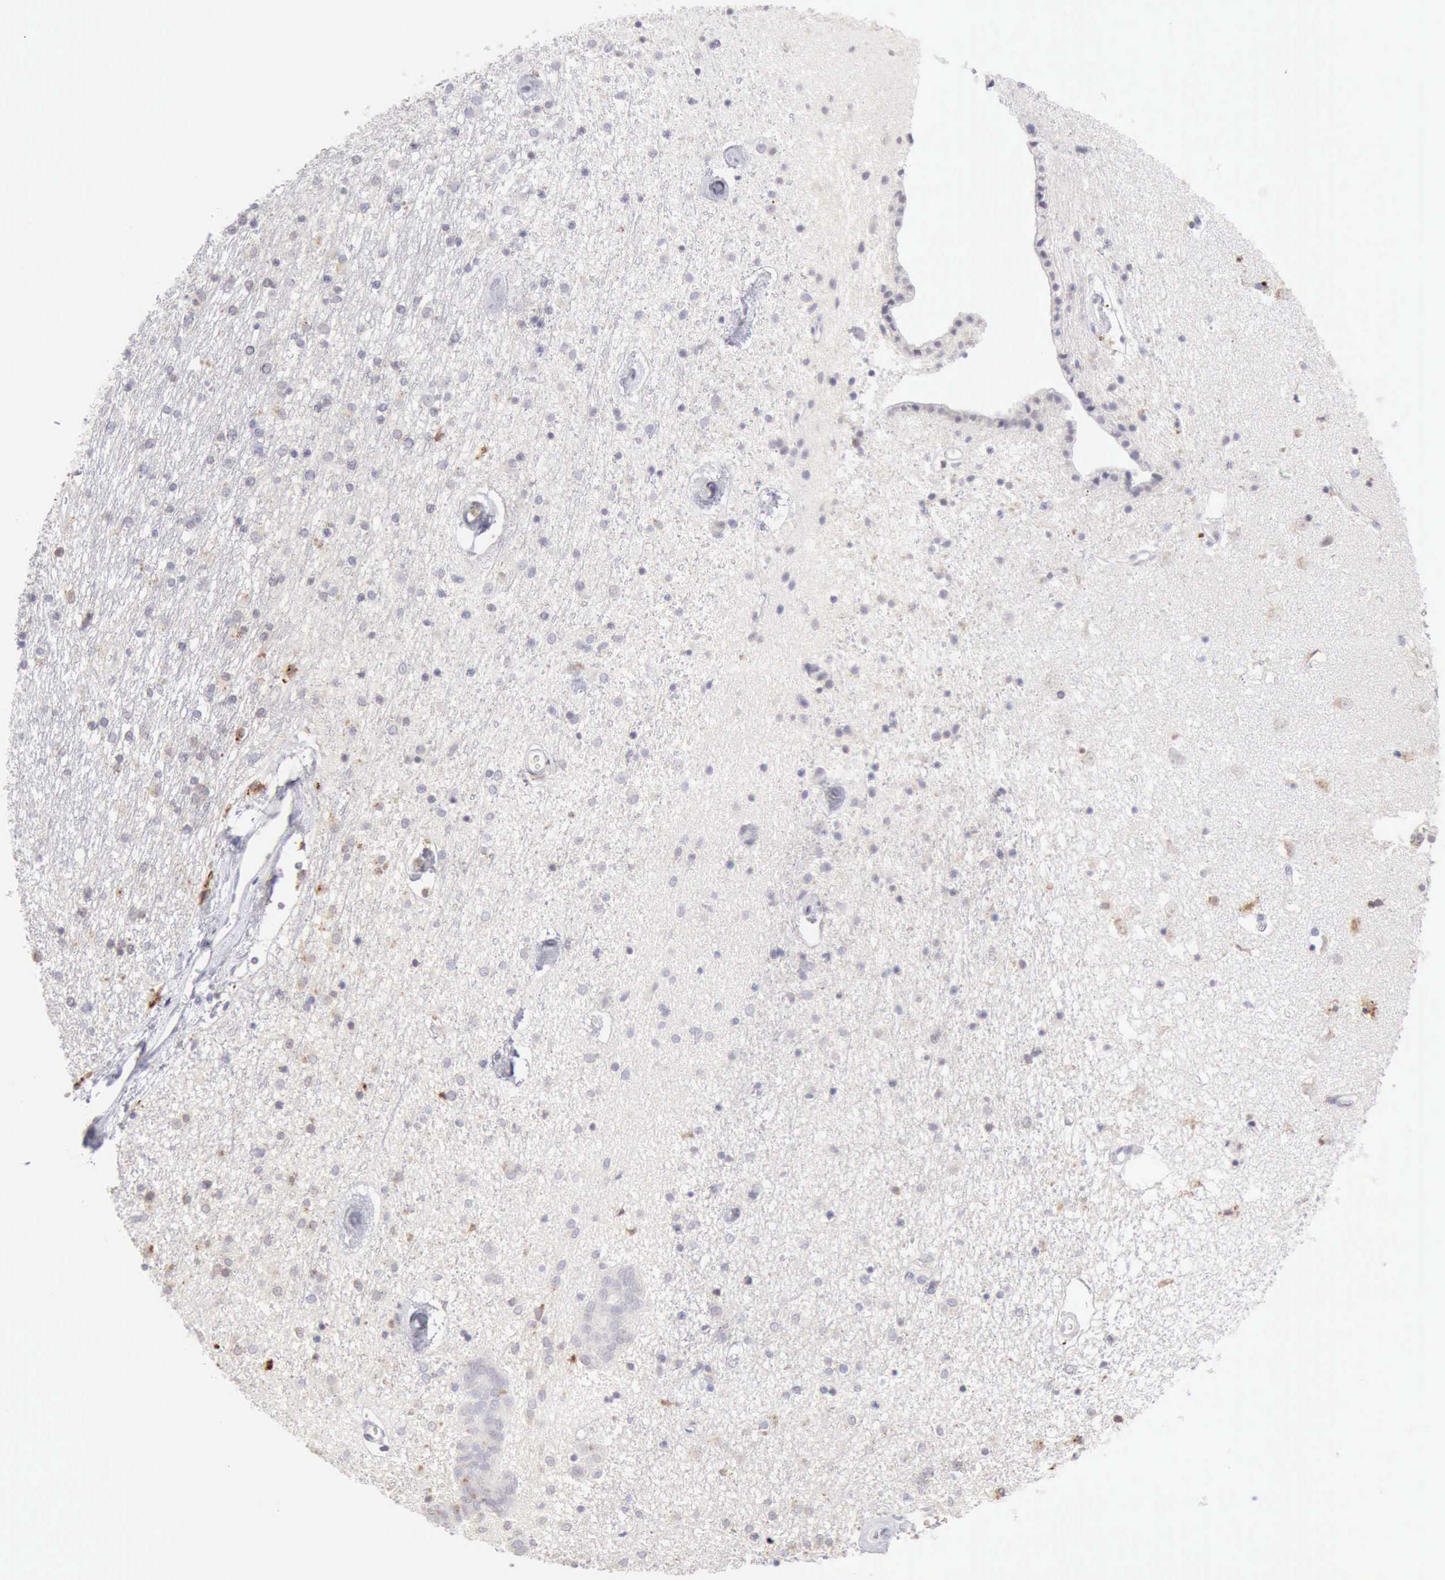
{"staining": {"intensity": "negative", "quantity": "none", "location": "none"}, "tissue": "caudate", "cell_type": "Glial cells", "image_type": "normal", "snomed": [{"axis": "morphology", "description": "Normal tissue, NOS"}, {"axis": "topography", "description": "Lateral ventricle wall"}], "caption": "Photomicrograph shows no significant protein positivity in glial cells of benign caudate.", "gene": "RNASE1", "patient": {"sex": "female", "age": 54}}